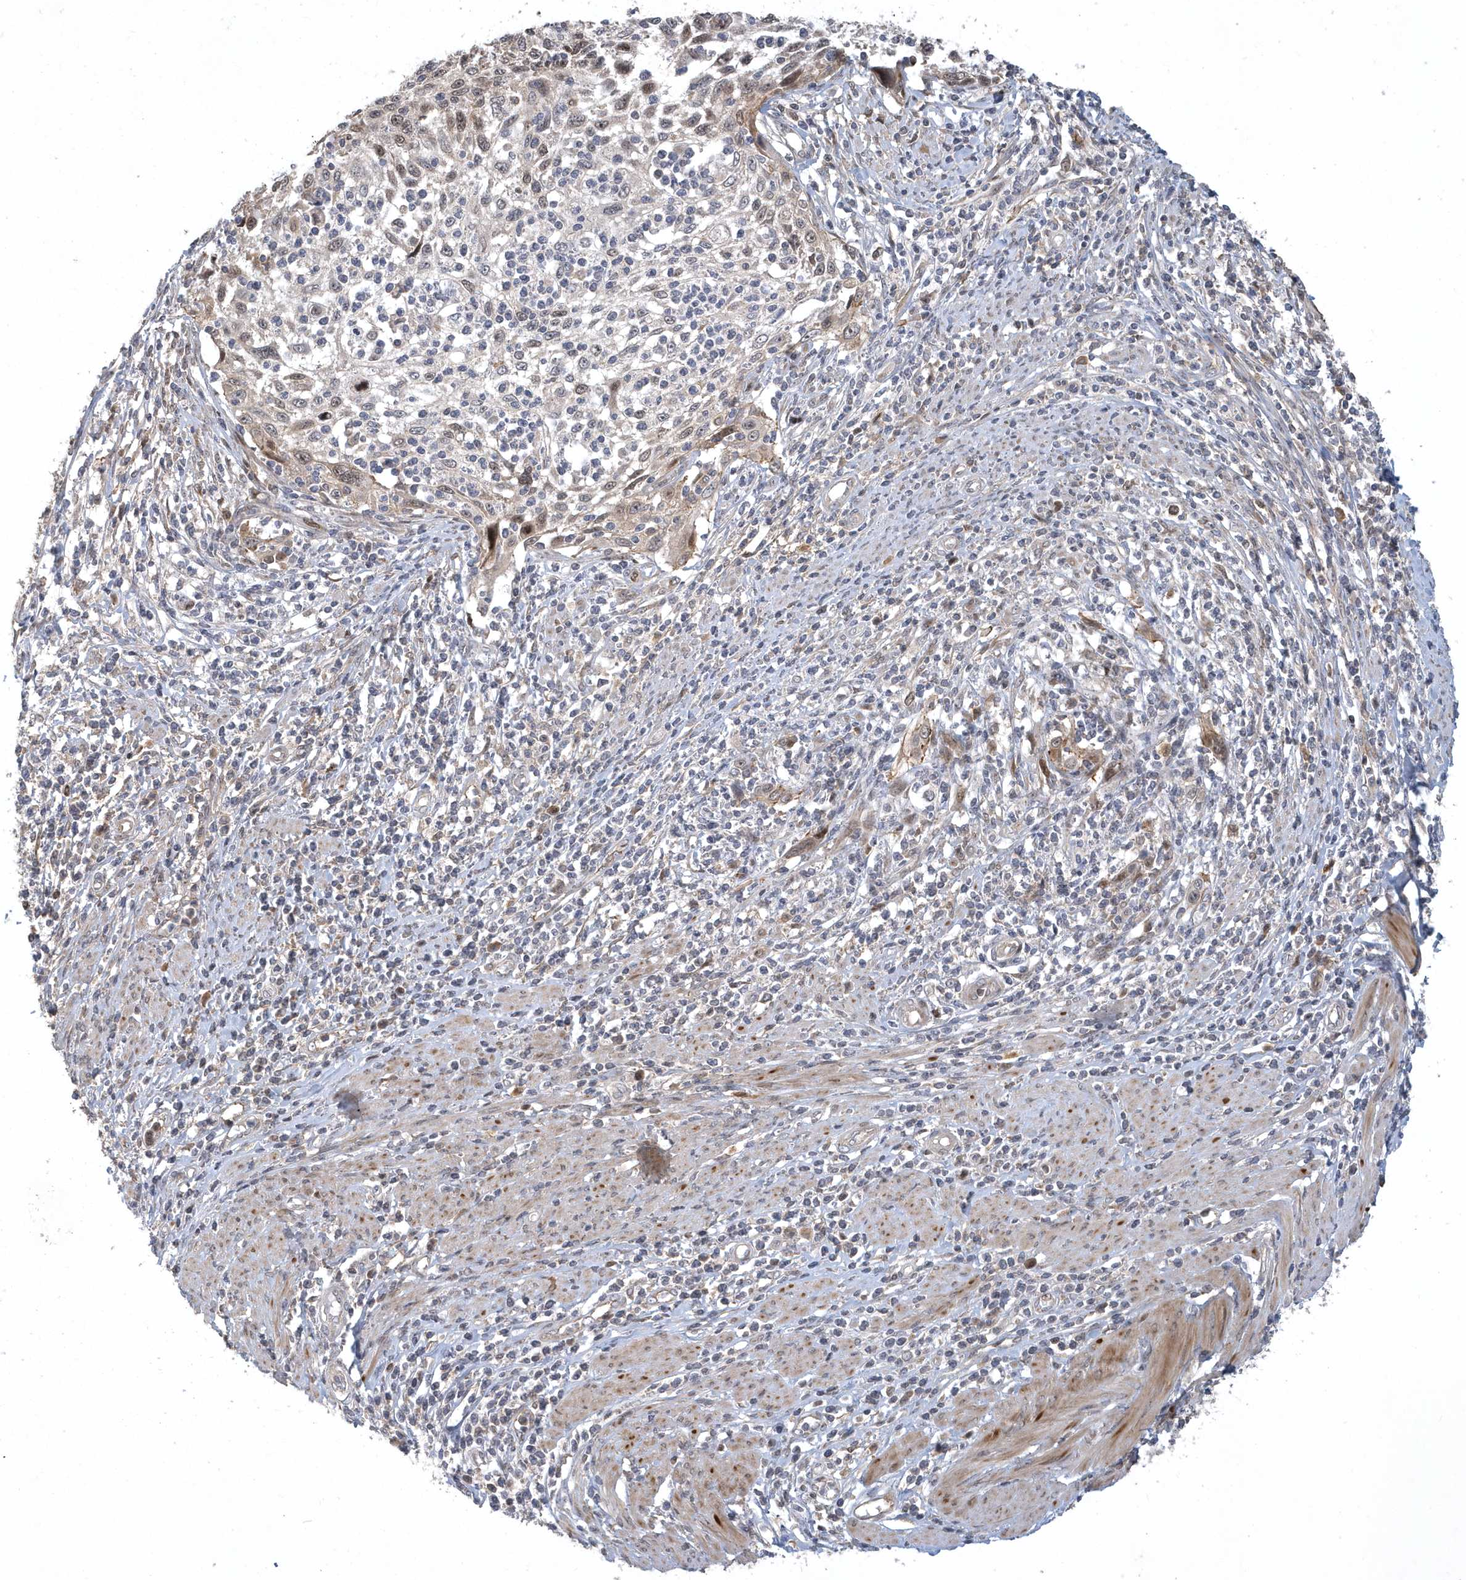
{"staining": {"intensity": "weak", "quantity": "25%-75%", "location": "nuclear"}, "tissue": "cervical cancer", "cell_type": "Tumor cells", "image_type": "cancer", "snomed": [{"axis": "morphology", "description": "Squamous cell carcinoma, NOS"}, {"axis": "topography", "description": "Cervix"}], "caption": "A high-resolution micrograph shows IHC staining of cervical cancer (squamous cell carcinoma), which reveals weak nuclear positivity in approximately 25%-75% of tumor cells.", "gene": "TRAIP", "patient": {"sex": "female", "age": 70}}